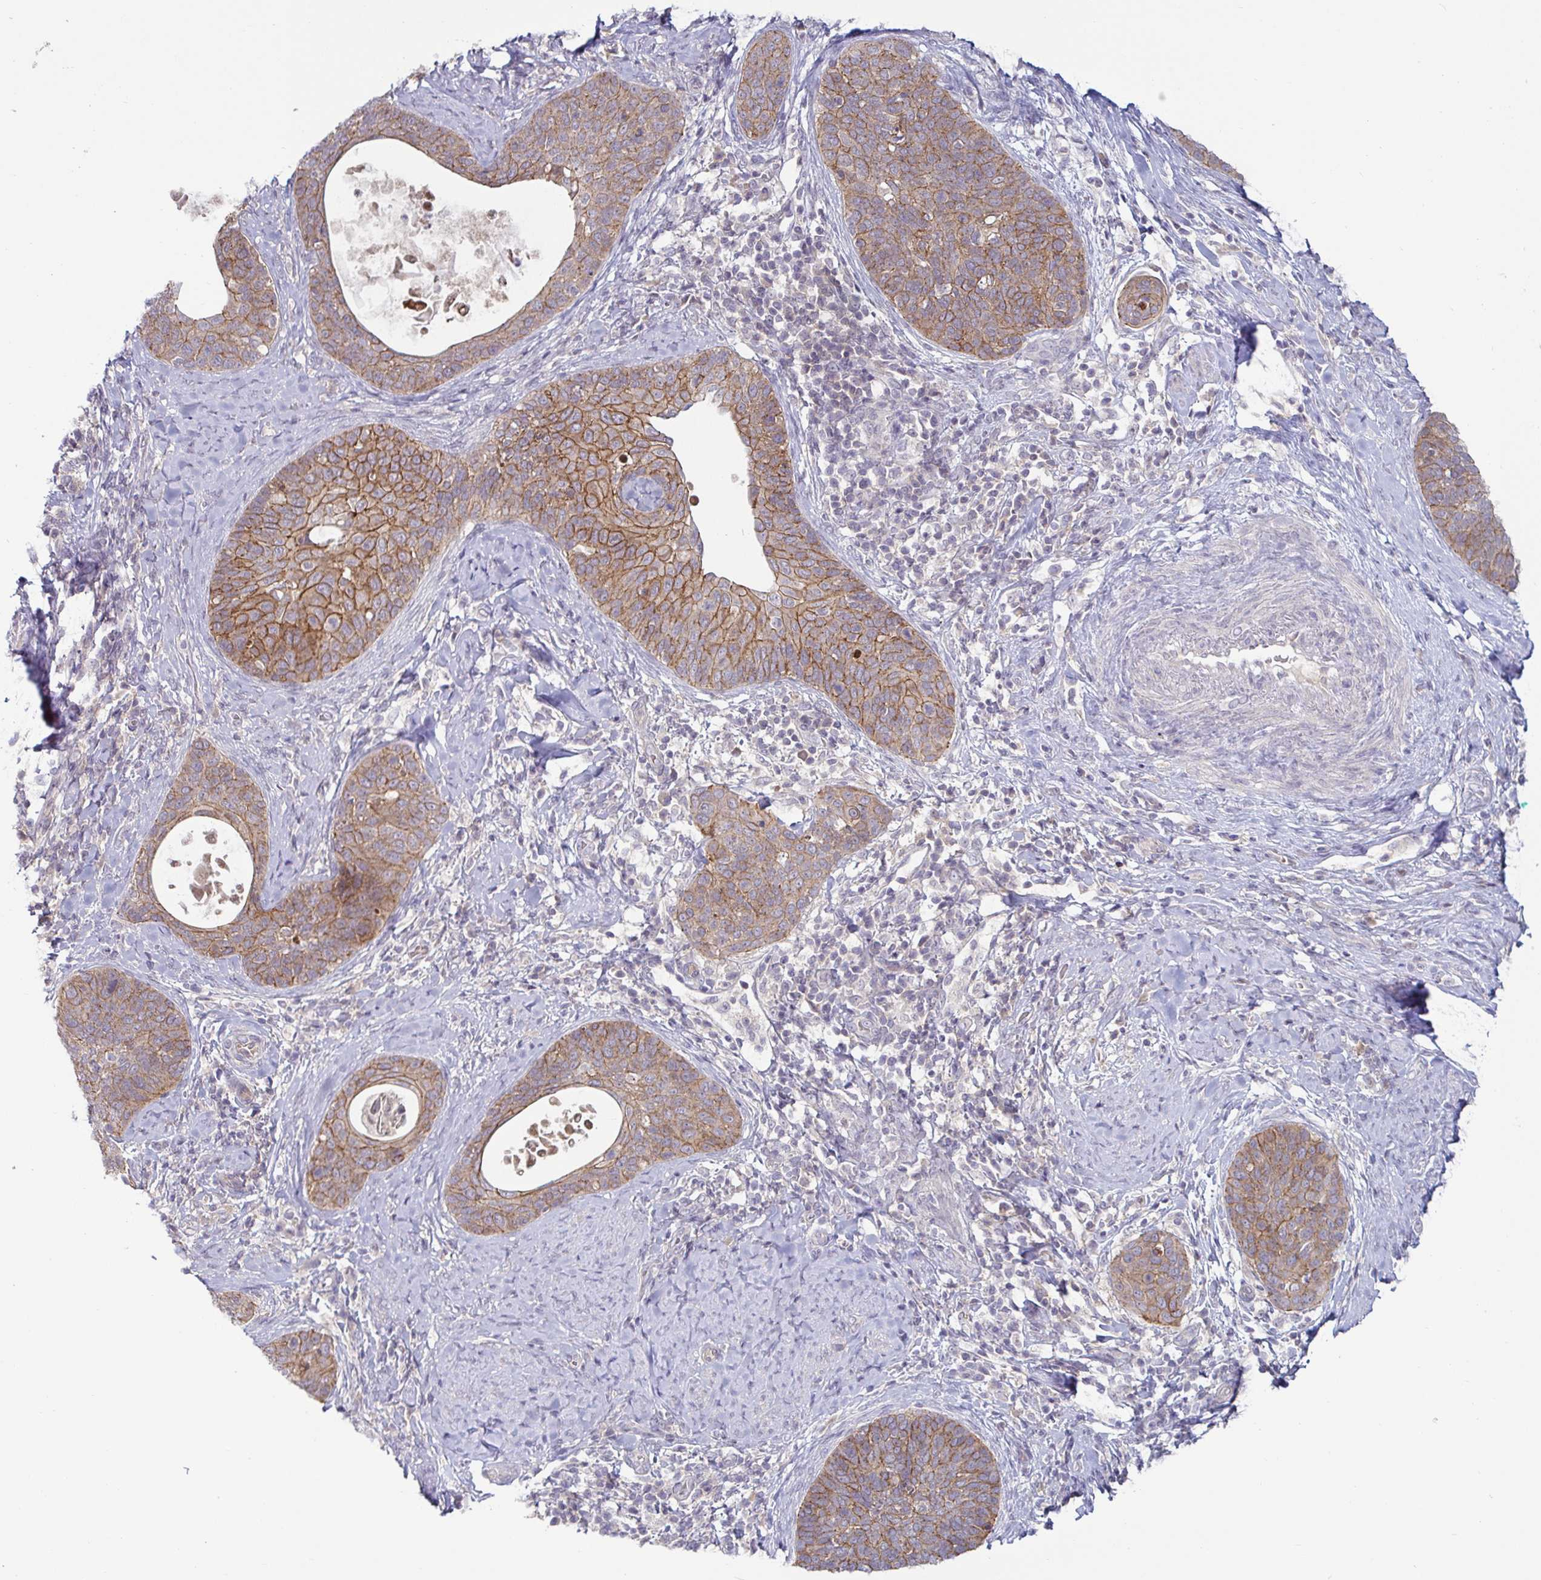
{"staining": {"intensity": "moderate", "quantity": ">75%", "location": "cytoplasmic/membranous"}, "tissue": "cervical cancer", "cell_type": "Tumor cells", "image_type": "cancer", "snomed": [{"axis": "morphology", "description": "Squamous cell carcinoma, NOS"}, {"axis": "topography", "description": "Cervix"}], "caption": "This is a micrograph of IHC staining of cervical cancer, which shows moderate expression in the cytoplasmic/membranous of tumor cells.", "gene": "GSTM1", "patient": {"sex": "female", "age": 69}}